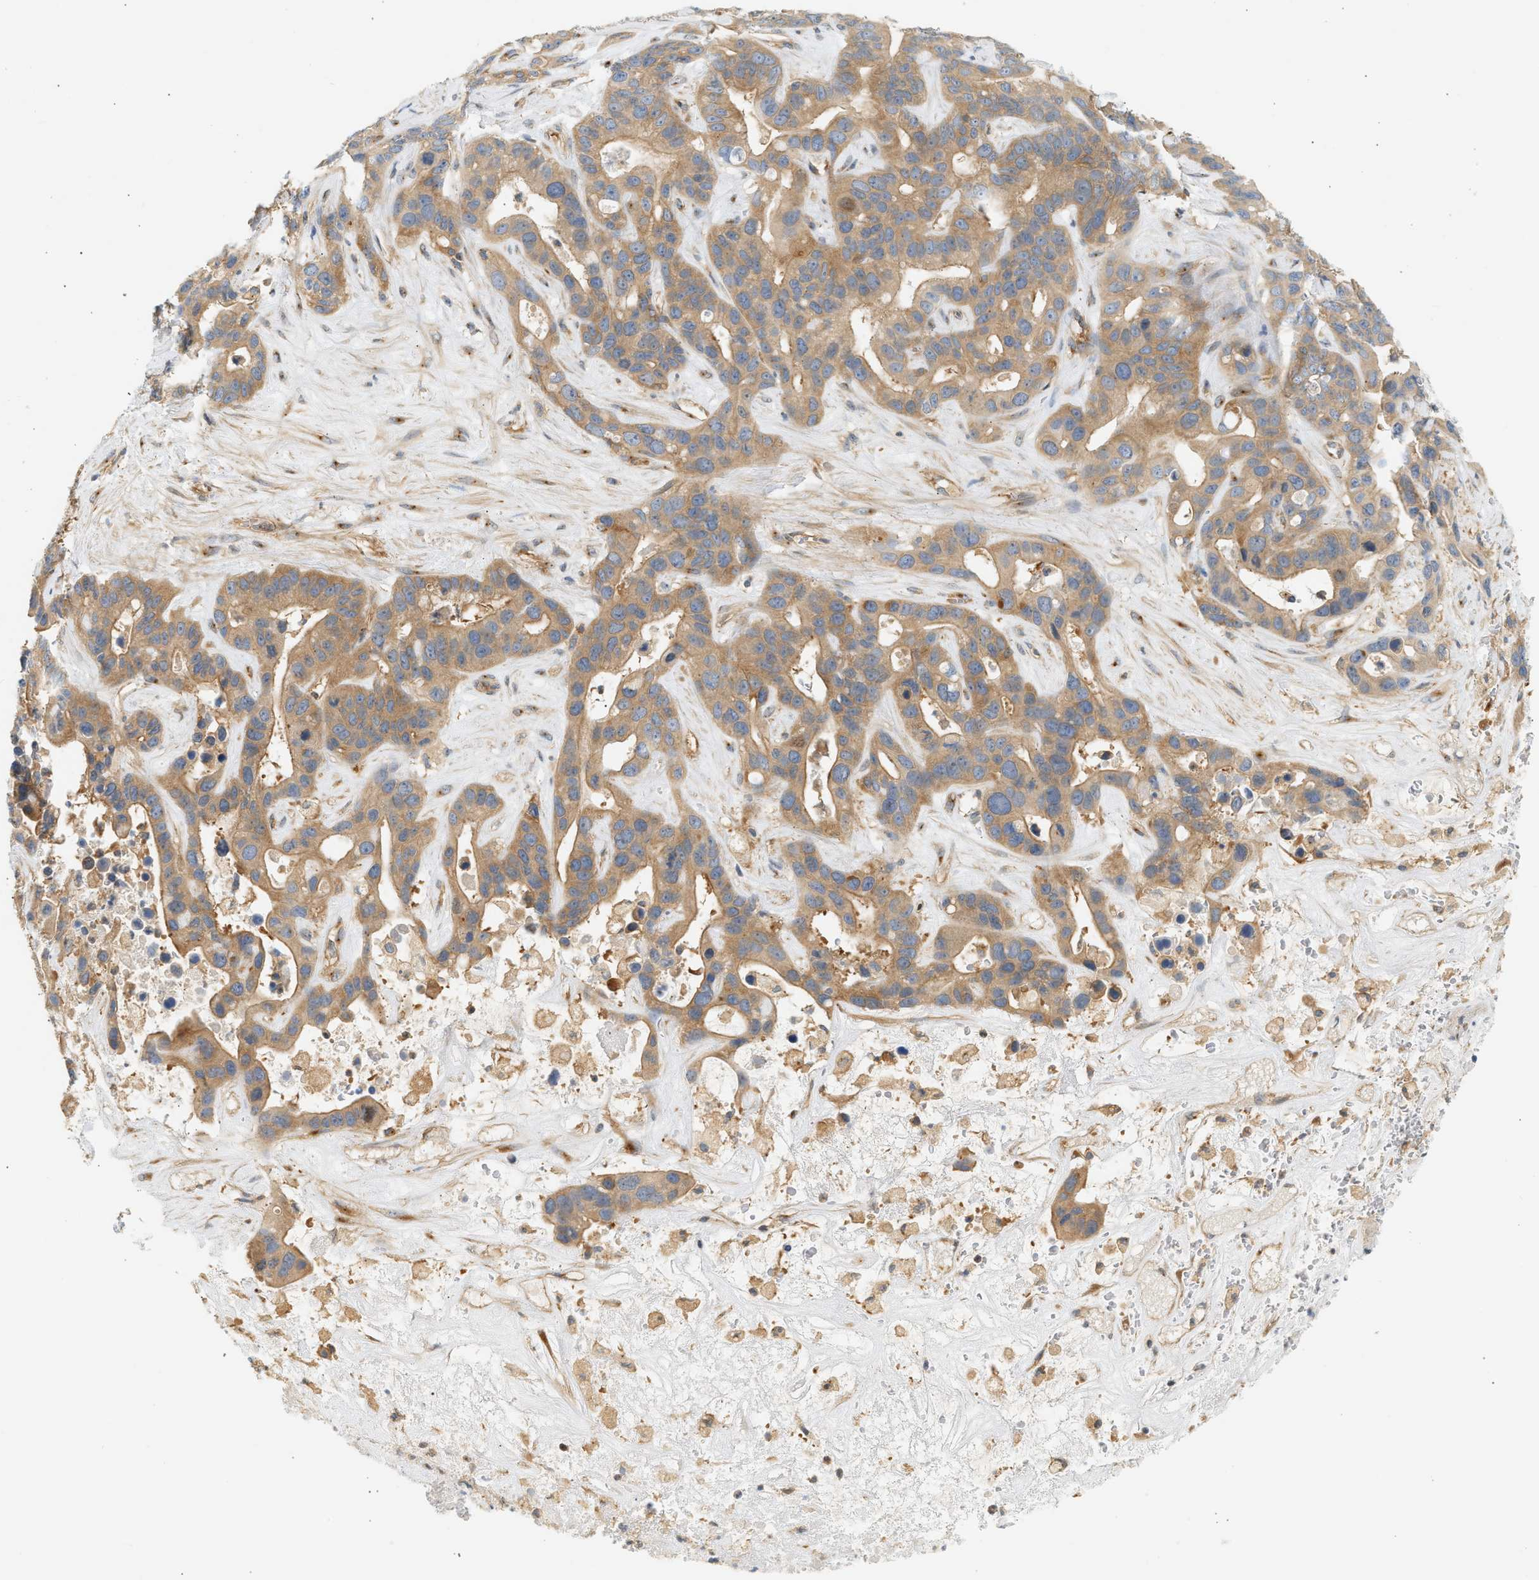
{"staining": {"intensity": "moderate", "quantity": ">75%", "location": "cytoplasmic/membranous"}, "tissue": "liver cancer", "cell_type": "Tumor cells", "image_type": "cancer", "snomed": [{"axis": "morphology", "description": "Cholangiocarcinoma"}, {"axis": "topography", "description": "Liver"}], "caption": "Cholangiocarcinoma (liver) was stained to show a protein in brown. There is medium levels of moderate cytoplasmic/membranous positivity in approximately >75% of tumor cells. The staining was performed using DAB (3,3'-diaminobenzidine), with brown indicating positive protein expression. Nuclei are stained blue with hematoxylin.", "gene": "PAFAH1B1", "patient": {"sex": "female", "age": 65}}